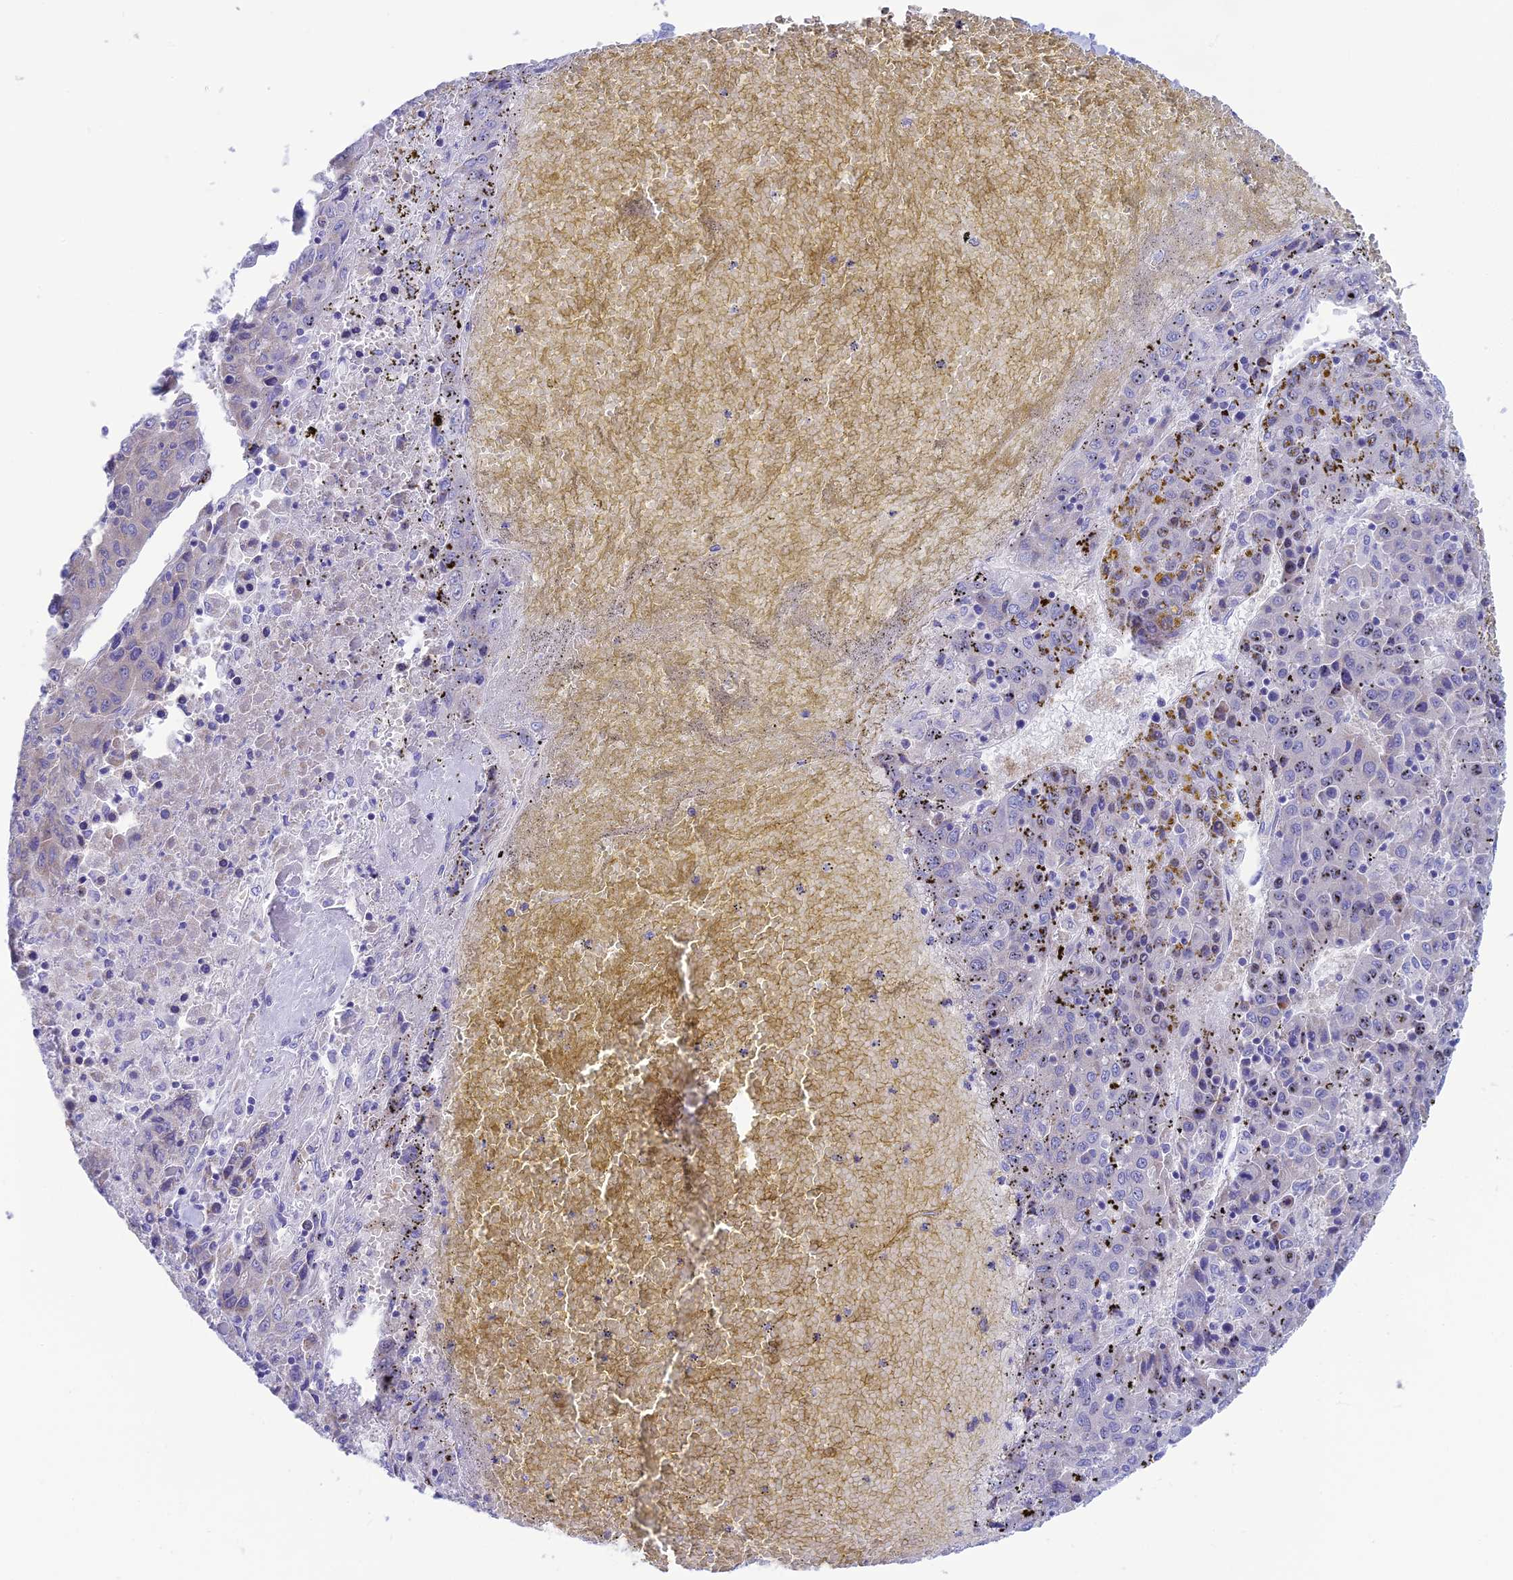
{"staining": {"intensity": "negative", "quantity": "none", "location": "none"}, "tissue": "liver cancer", "cell_type": "Tumor cells", "image_type": "cancer", "snomed": [{"axis": "morphology", "description": "Carcinoma, Hepatocellular, NOS"}, {"axis": "topography", "description": "Liver"}], "caption": "Immunohistochemistry (IHC) image of neoplastic tissue: human liver cancer stained with DAB reveals no significant protein positivity in tumor cells.", "gene": "LZTFL1", "patient": {"sex": "female", "age": 53}}